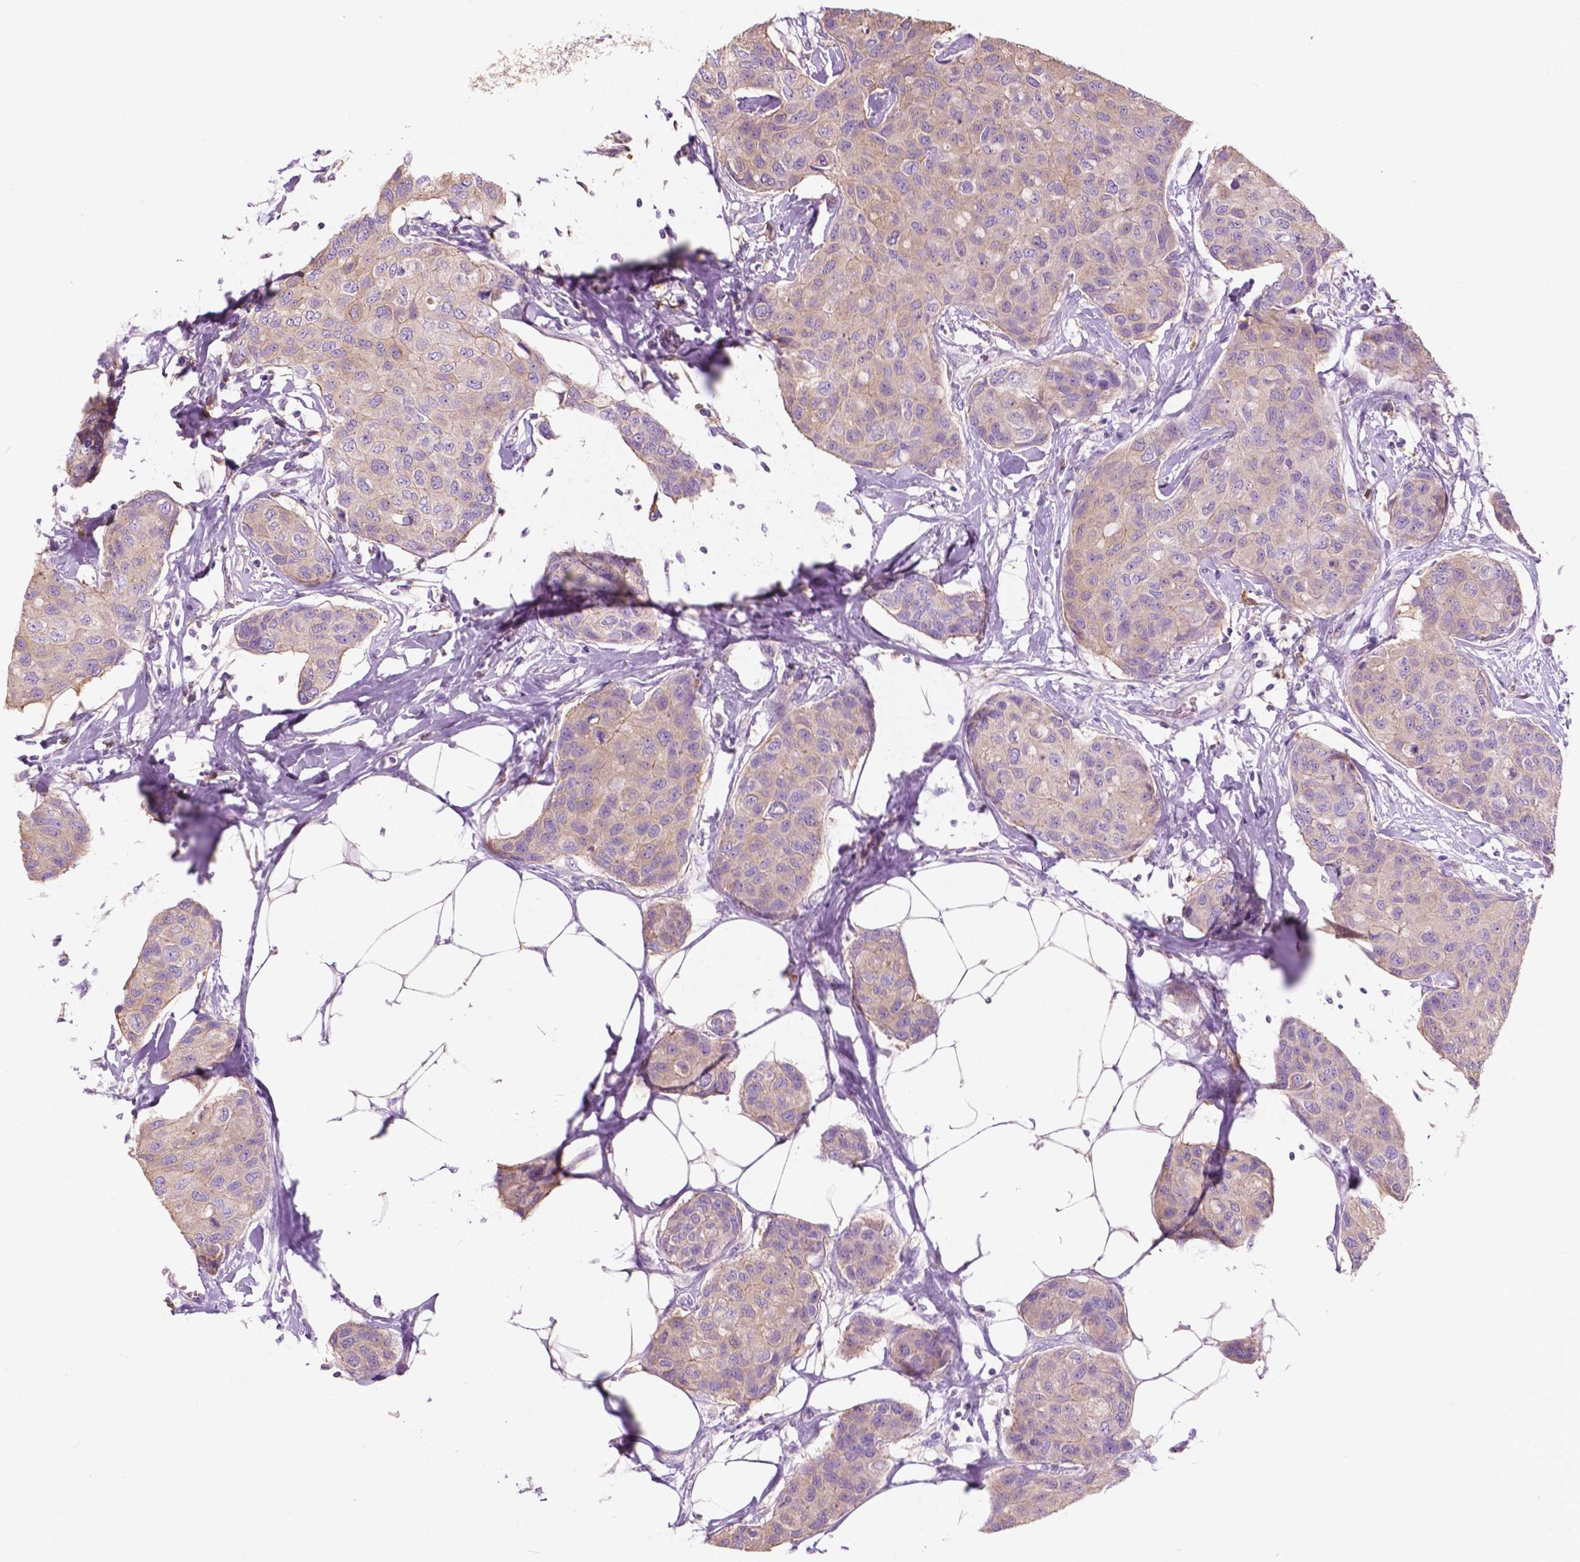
{"staining": {"intensity": "weak", "quantity": ">75%", "location": "cytoplasmic/membranous"}, "tissue": "breast cancer", "cell_type": "Tumor cells", "image_type": "cancer", "snomed": [{"axis": "morphology", "description": "Duct carcinoma"}, {"axis": "topography", "description": "Breast"}], "caption": "A micrograph of human breast cancer stained for a protein demonstrates weak cytoplasmic/membranous brown staining in tumor cells. The protein is stained brown, and the nuclei are stained in blue (DAB (3,3'-diaminobenzidine) IHC with brightfield microscopy, high magnification).", "gene": "SEMA4A", "patient": {"sex": "female", "age": 80}}